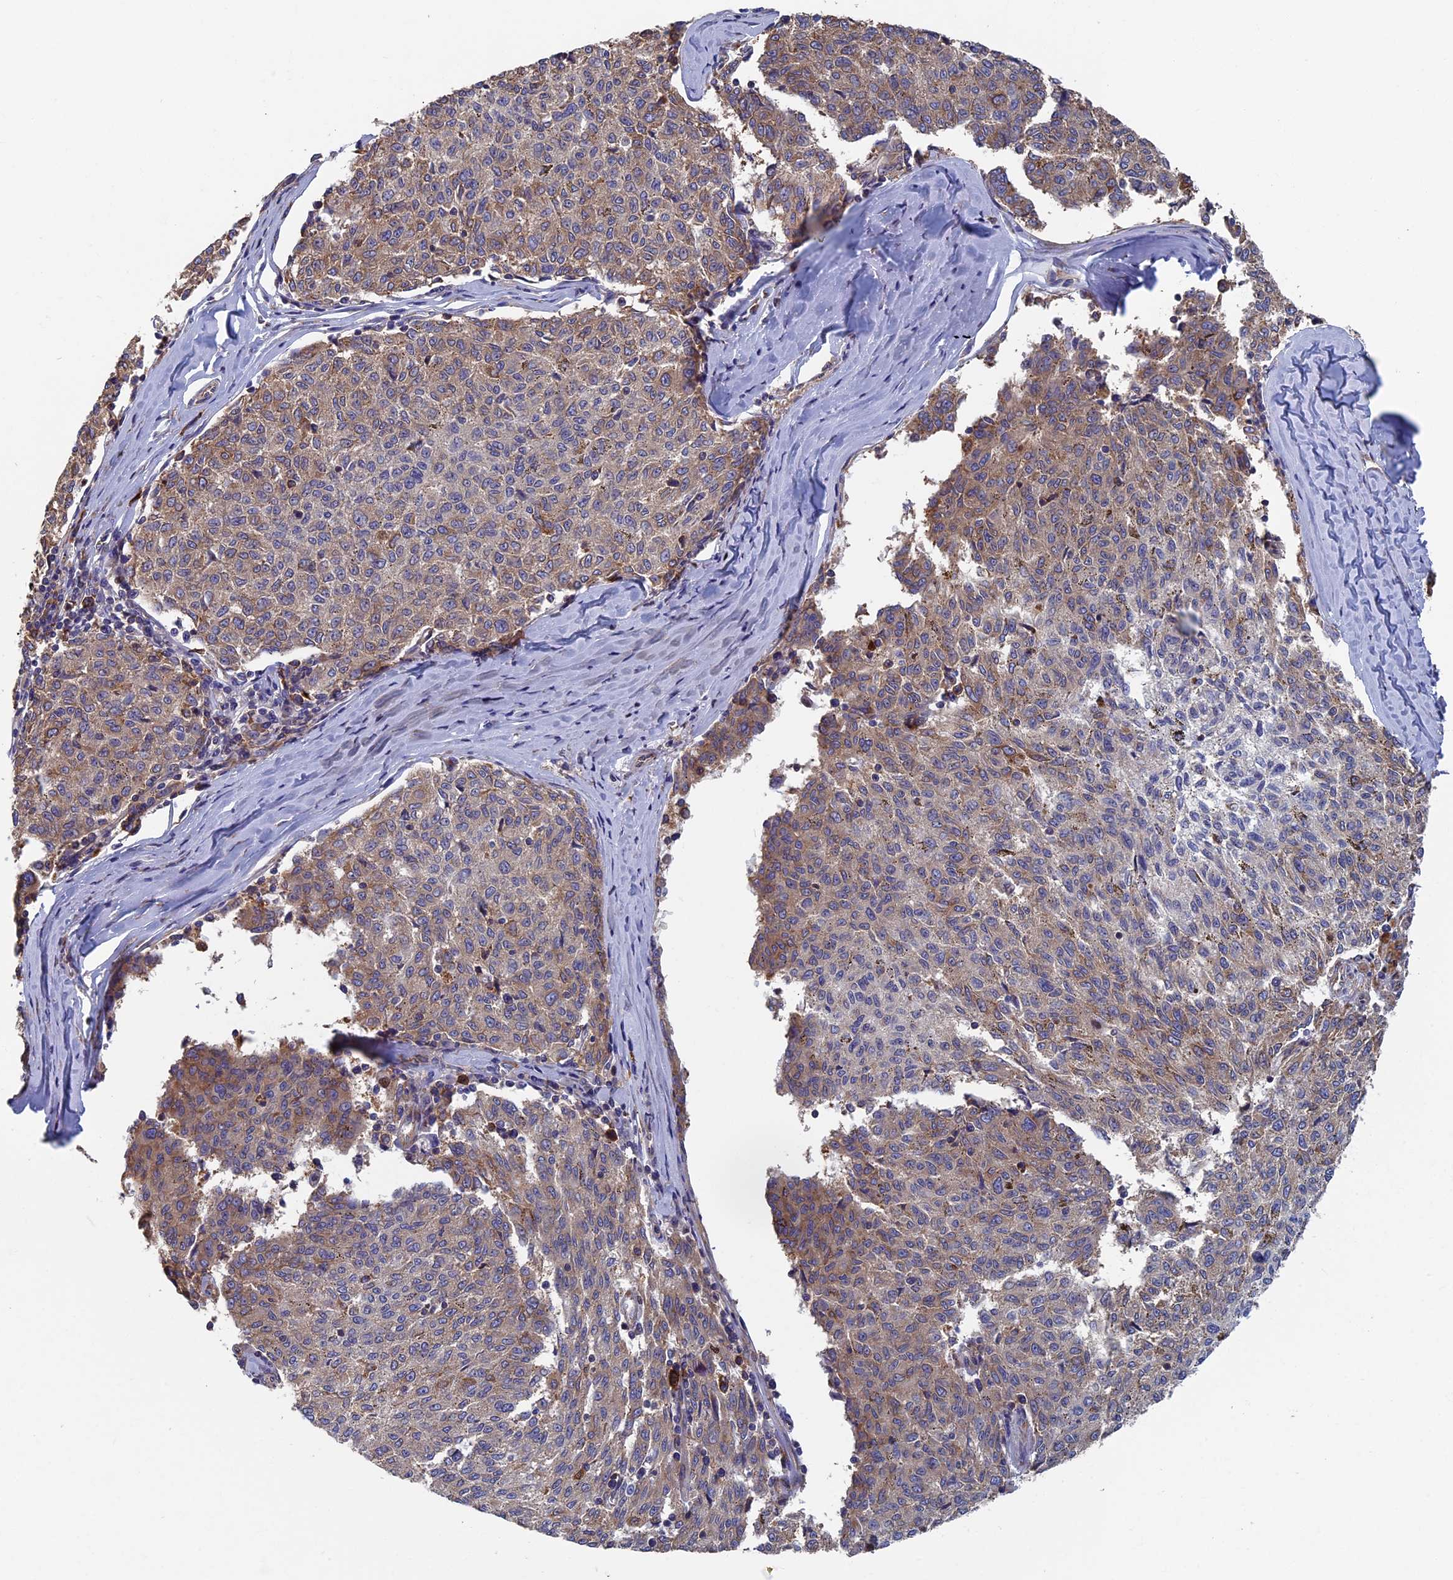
{"staining": {"intensity": "weak", "quantity": "25%-75%", "location": "cytoplasmic/membranous"}, "tissue": "melanoma", "cell_type": "Tumor cells", "image_type": "cancer", "snomed": [{"axis": "morphology", "description": "Malignant melanoma, NOS"}, {"axis": "topography", "description": "Skin"}], "caption": "An IHC histopathology image of tumor tissue is shown. Protein staining in brown shows weak cytoplasmic/membranous positivity in malignant melanoma within tumor cells.", "gene": "YBX1", "patient": {"sex": "female", "age": 72}}